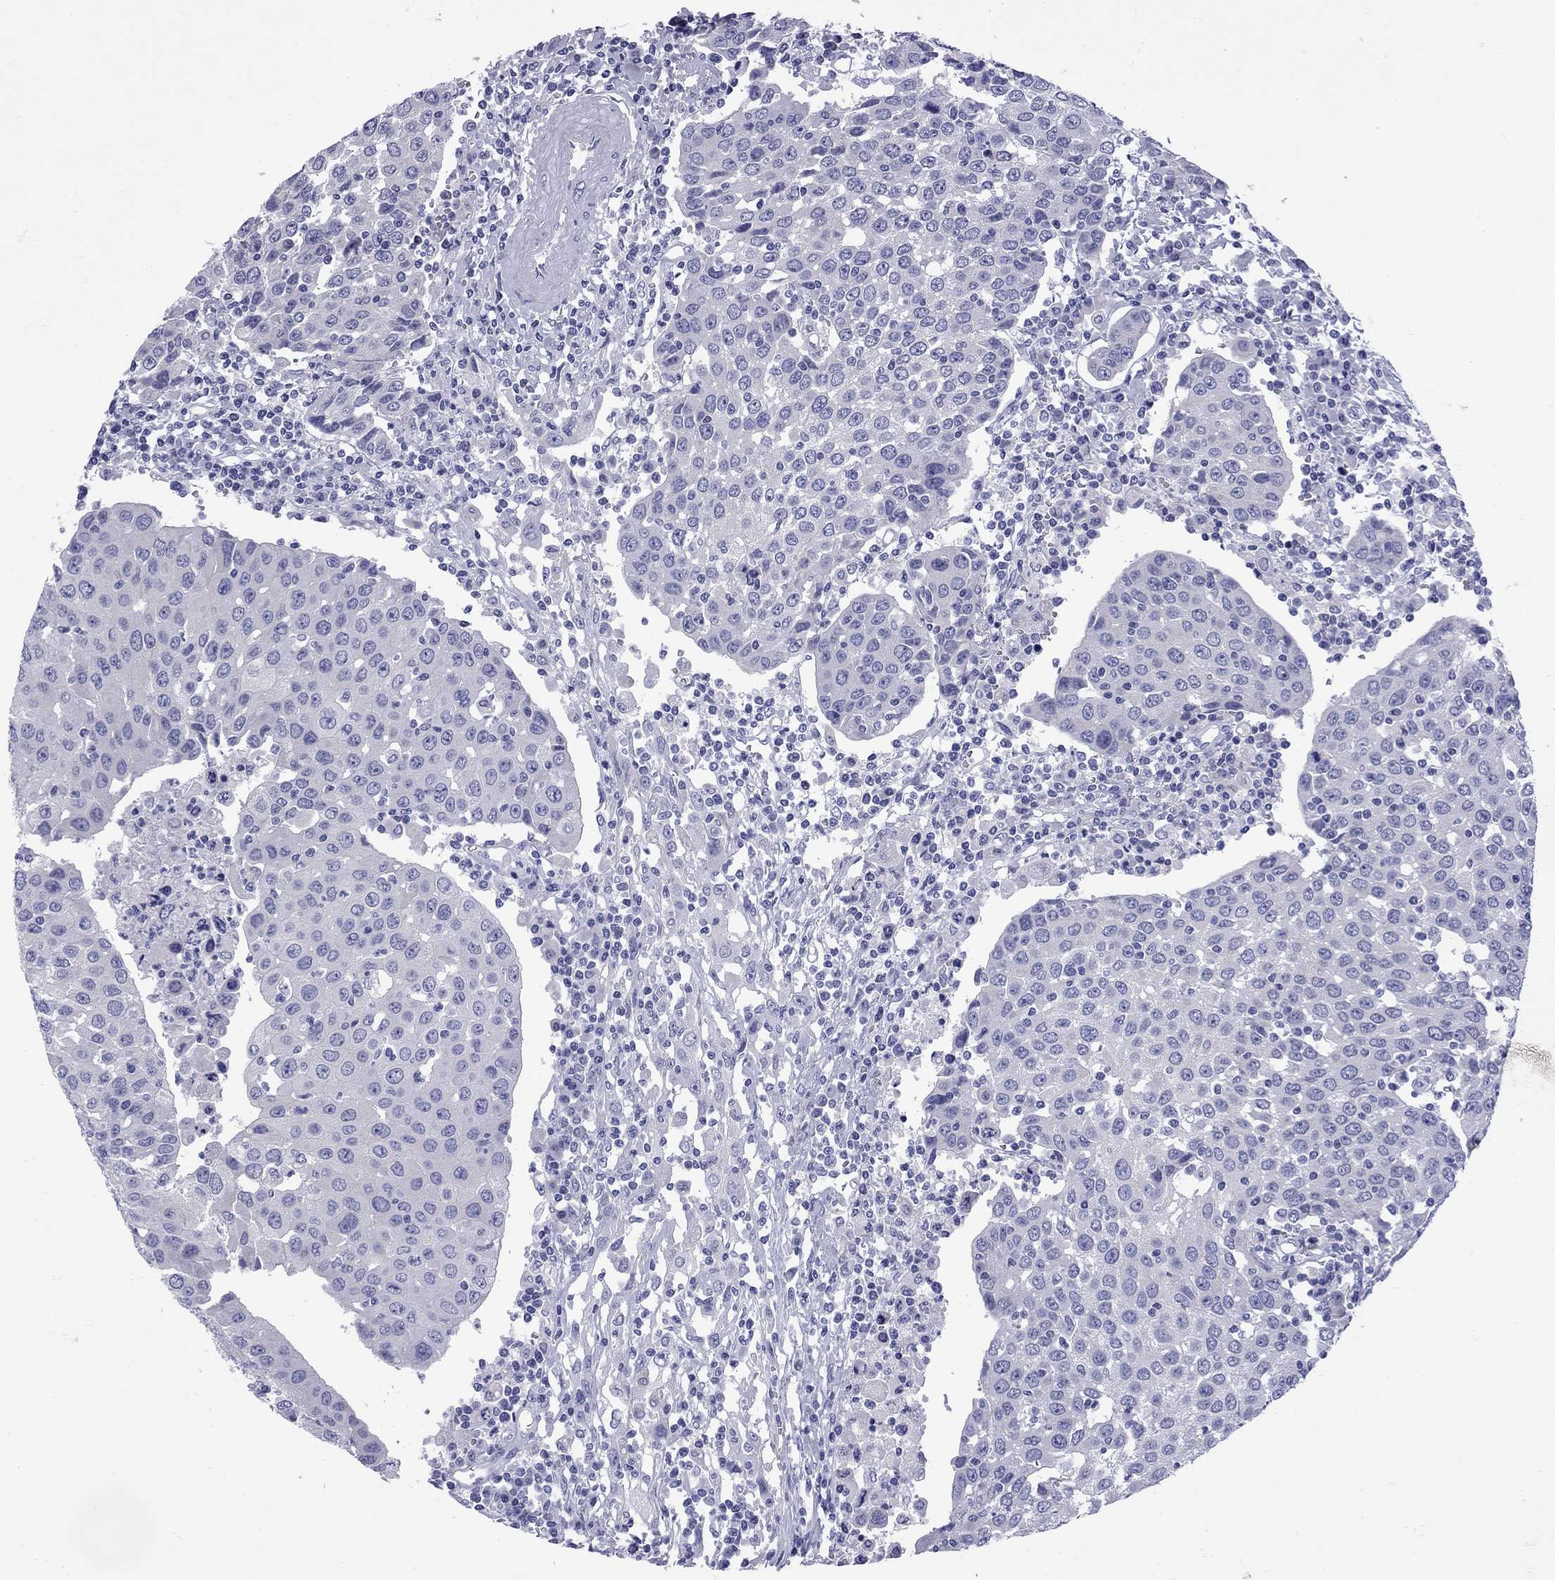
{"staining": {"intensity": "negative", "quantity": "none", "location": "none"}, "tissue": "urothelial cancer", "cell_type": "Tumor cells", "image_type": "cancer", "snomed": [{"axis": "morphology", "description": "Urothelial carcinoma, High grade"}, {"axis": "topography", "description": "Urinary bladder"}], "caption": "Immunohistochemistry of human urothelial cancer demonstrates no staining in tumor cells.", "gene": "EPPIN", "patient": {"sex": "female", "age": 85}}